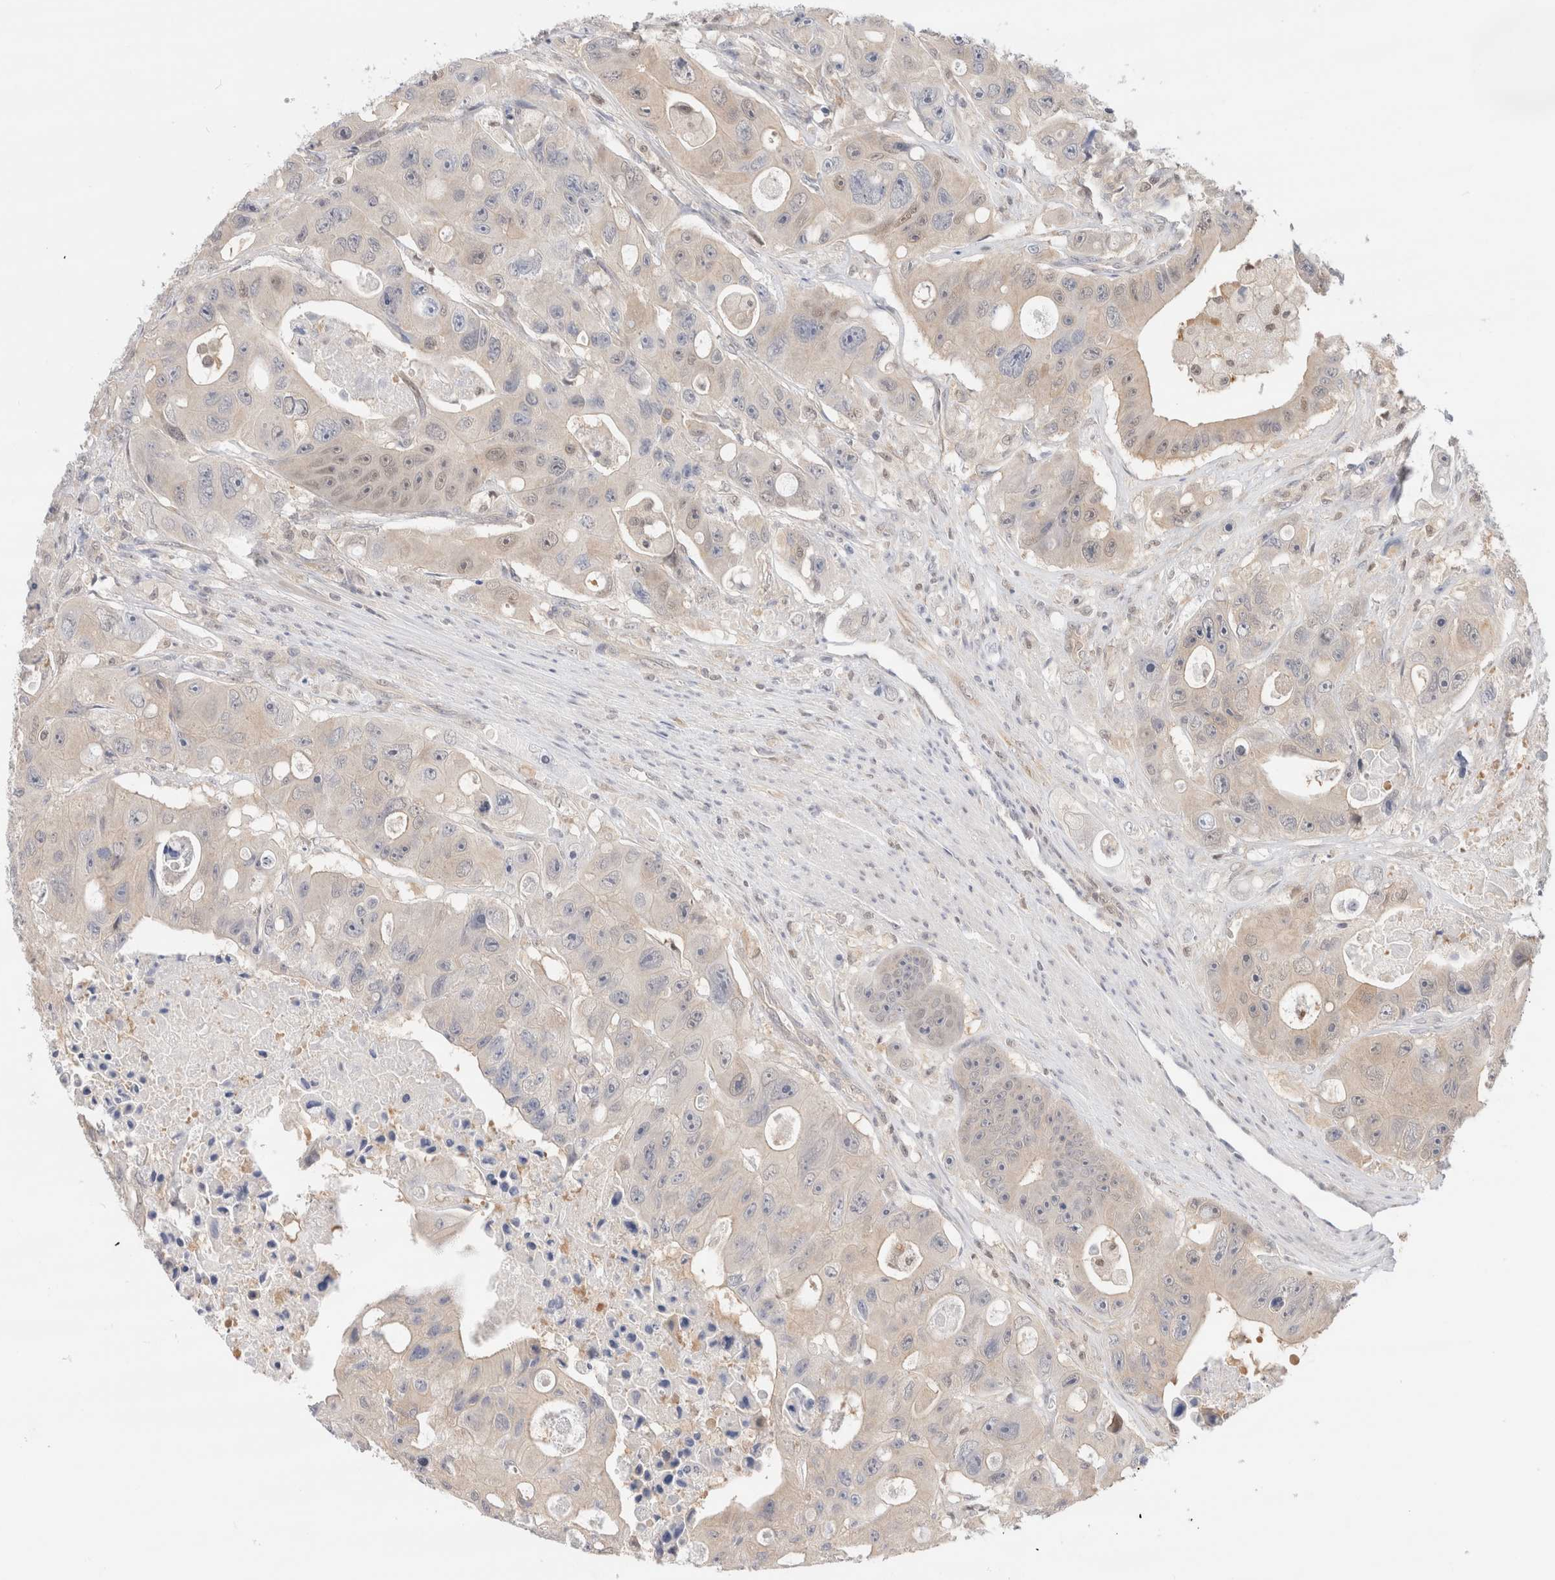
{"staining": {"intensity": "weak", "quantity": "25%-75%", "location": "cytoplasmic/membranous"}, "tissue": "colorectal cancer", "cell_type": "Tumor cells", "image_type": "cancer", "snomed": [{"axis": "morphology", "description": "Adenocarcinoma, NOS"}, {"axis": "topography", "description": "Colon"}], "caption": "A histopathology image of human colorectal adenocarcinoma stained for a protein demonstrates weak cytoplasmic/membranous brown staining in tumor cells.", "gene": "C17orf97", "patient": {"sex": "female", "age": 46}}